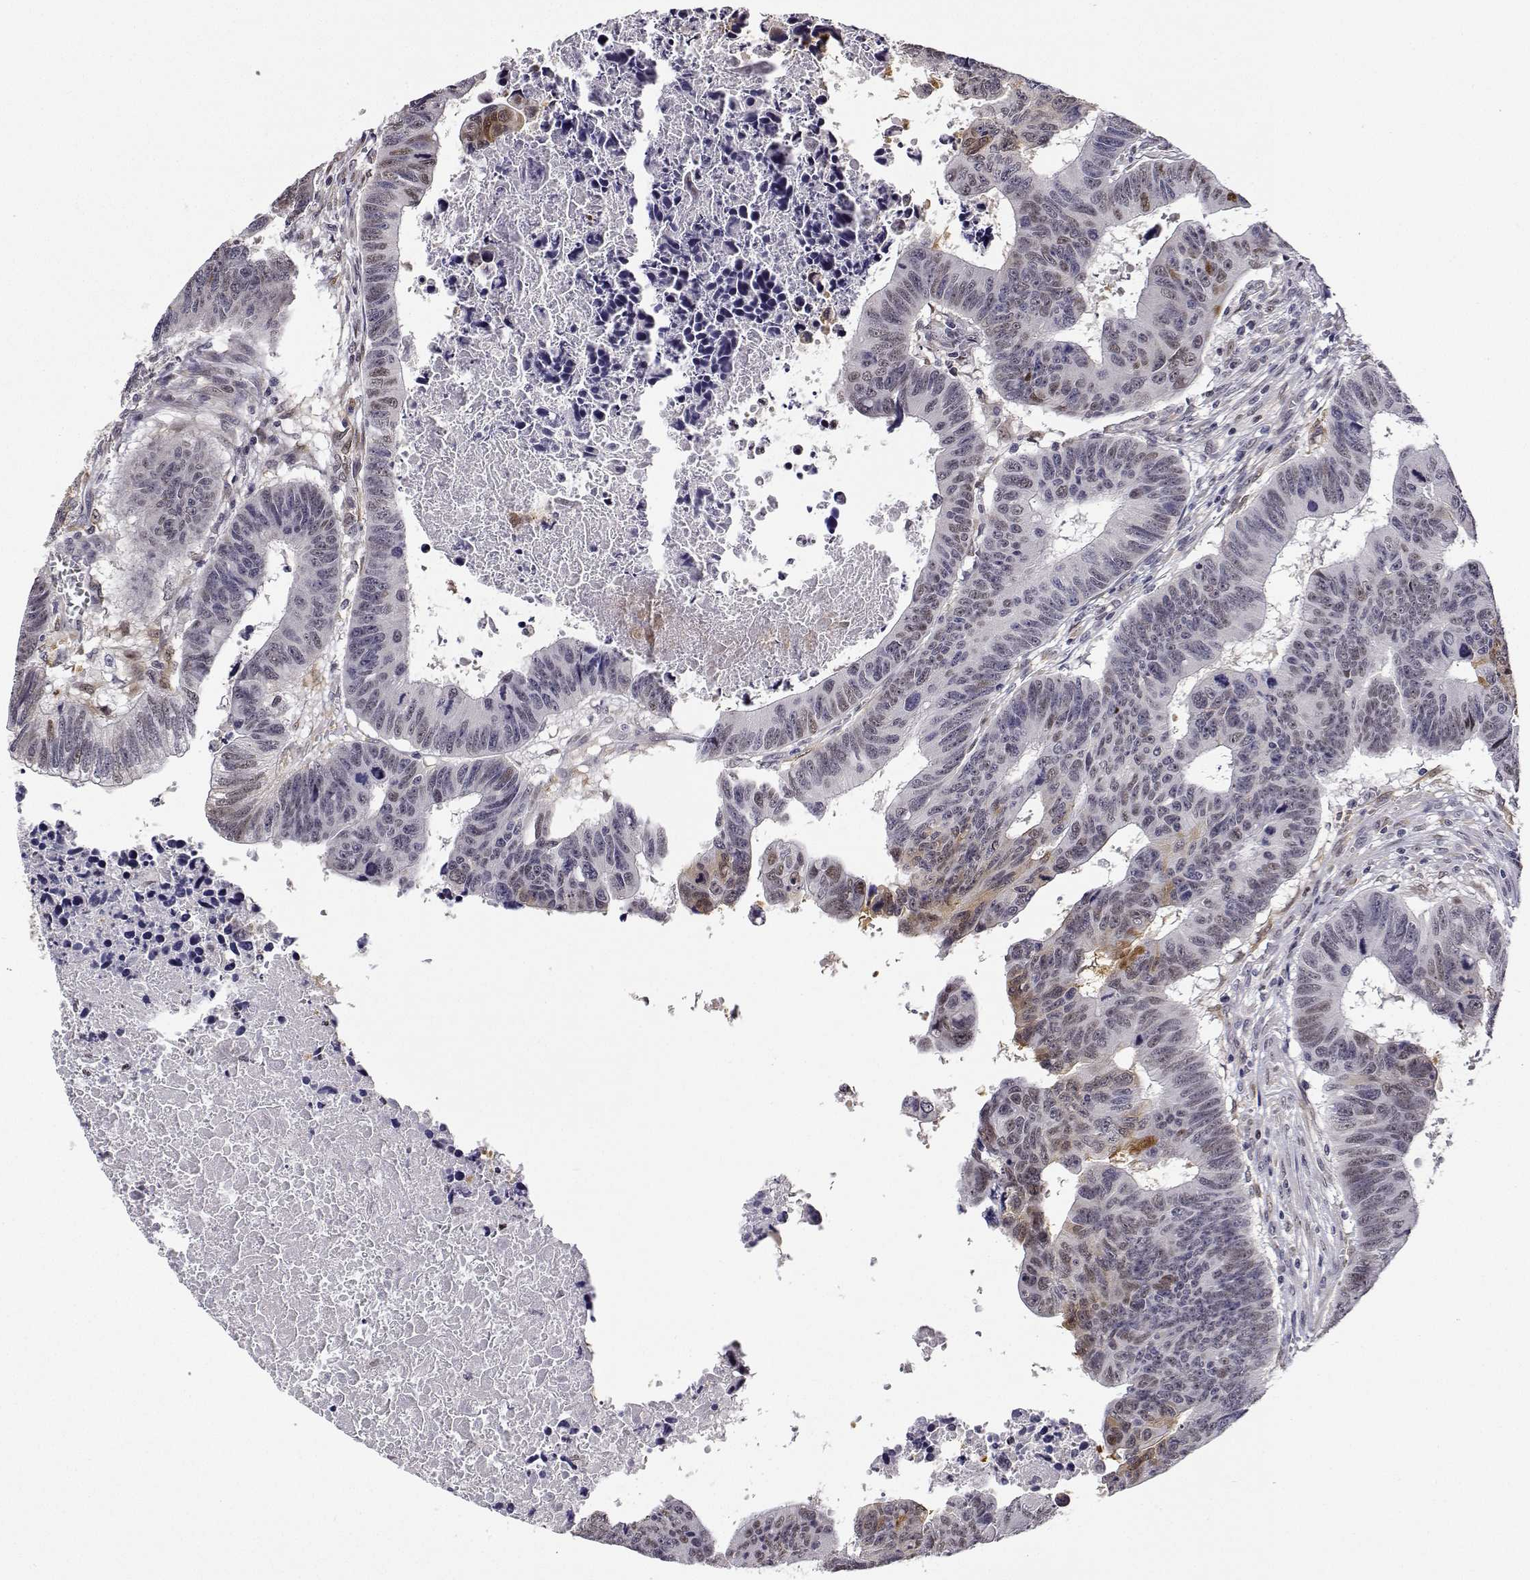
{"staining": {"intensity": "moderate", "quantity": "<25%", "location": "cytoplasmic/membranous,nuclear"}, "tissue": "colorectal cancer", "cell_type": "Tumor cells", "image_type": "cancer", "snomed": [{"axis": "morphology", "description": "Adenocarcinoma, NOS"}, {"axis": "topography", "description": "Rectum"}], "caption": "High-power microscopy captured an immunohistochemistry (IHC) image of colorectal cancer (adenocarcinoma), revealing moderate cytoplasmic/membranous and nuclear expression in about <25% of tumor cells. The protein of interest is shown in brown color, while the nuclei are stained blue.", "gene": "PHGDH", "patient": {"sex": "female", "age": 85}}